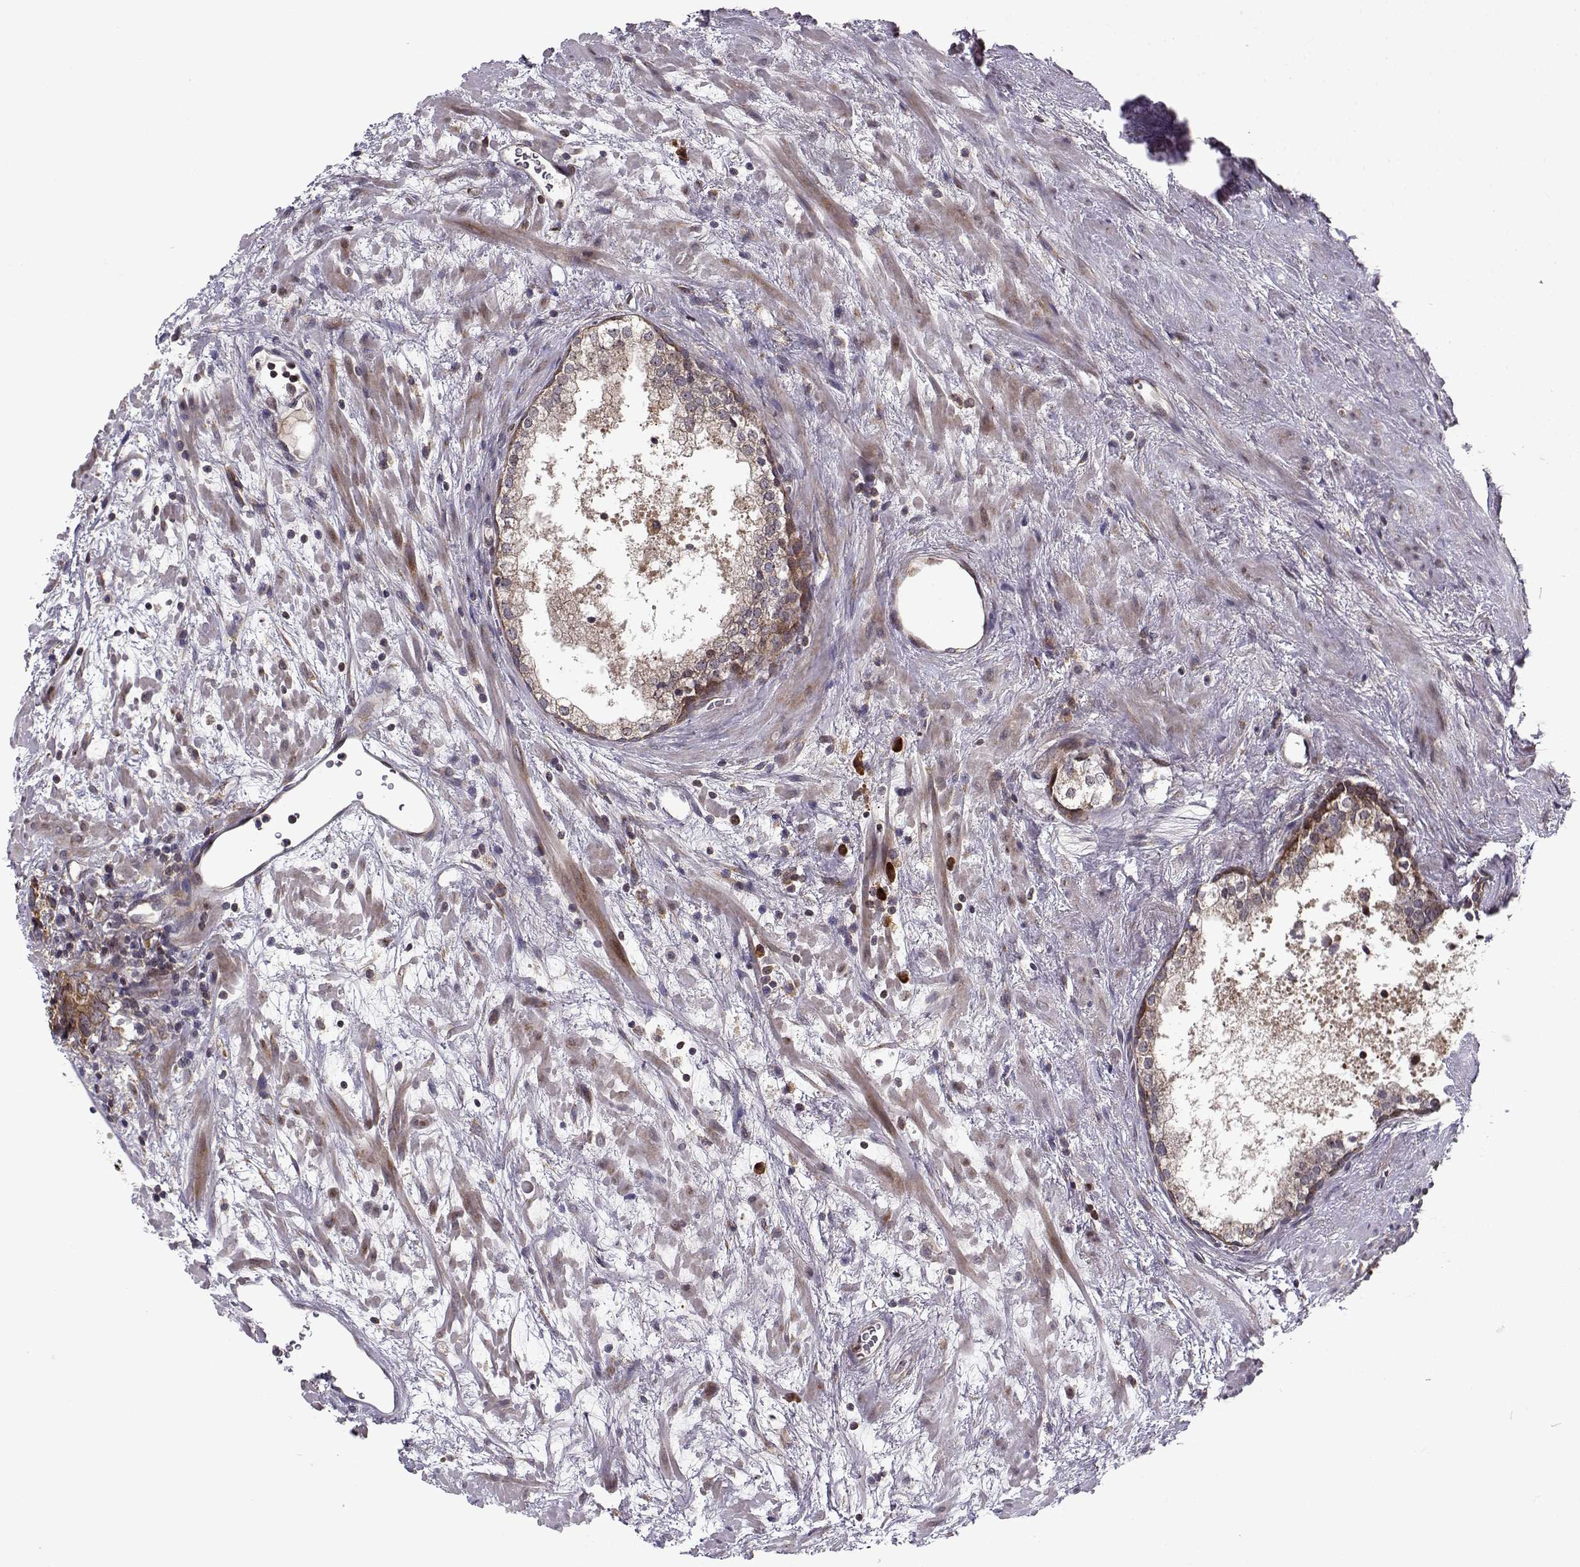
{"staining": {"intensity": "strong", "quantity": ">75%", "location": "cytoplasmic/membranous"}, "tissue": "prostate cancer", "cell_type": "Tumor cells", "image_type": "cancer", "snomed": [{"axis": "morphology", "description": "Adenocarcinoma, NOS"}, {"axis": "topography", "description": "Prostate and seminal vesicle, NOS"}], "caption": "Immunohistochemical staining of human adenocarcinoma (prostate) demonstrates strong cytoplasmic/membranous protein positivity in approximately >75% of tumor cells.", "gene": "RPL31", "patient": {"sex": "male", "age": 63}}